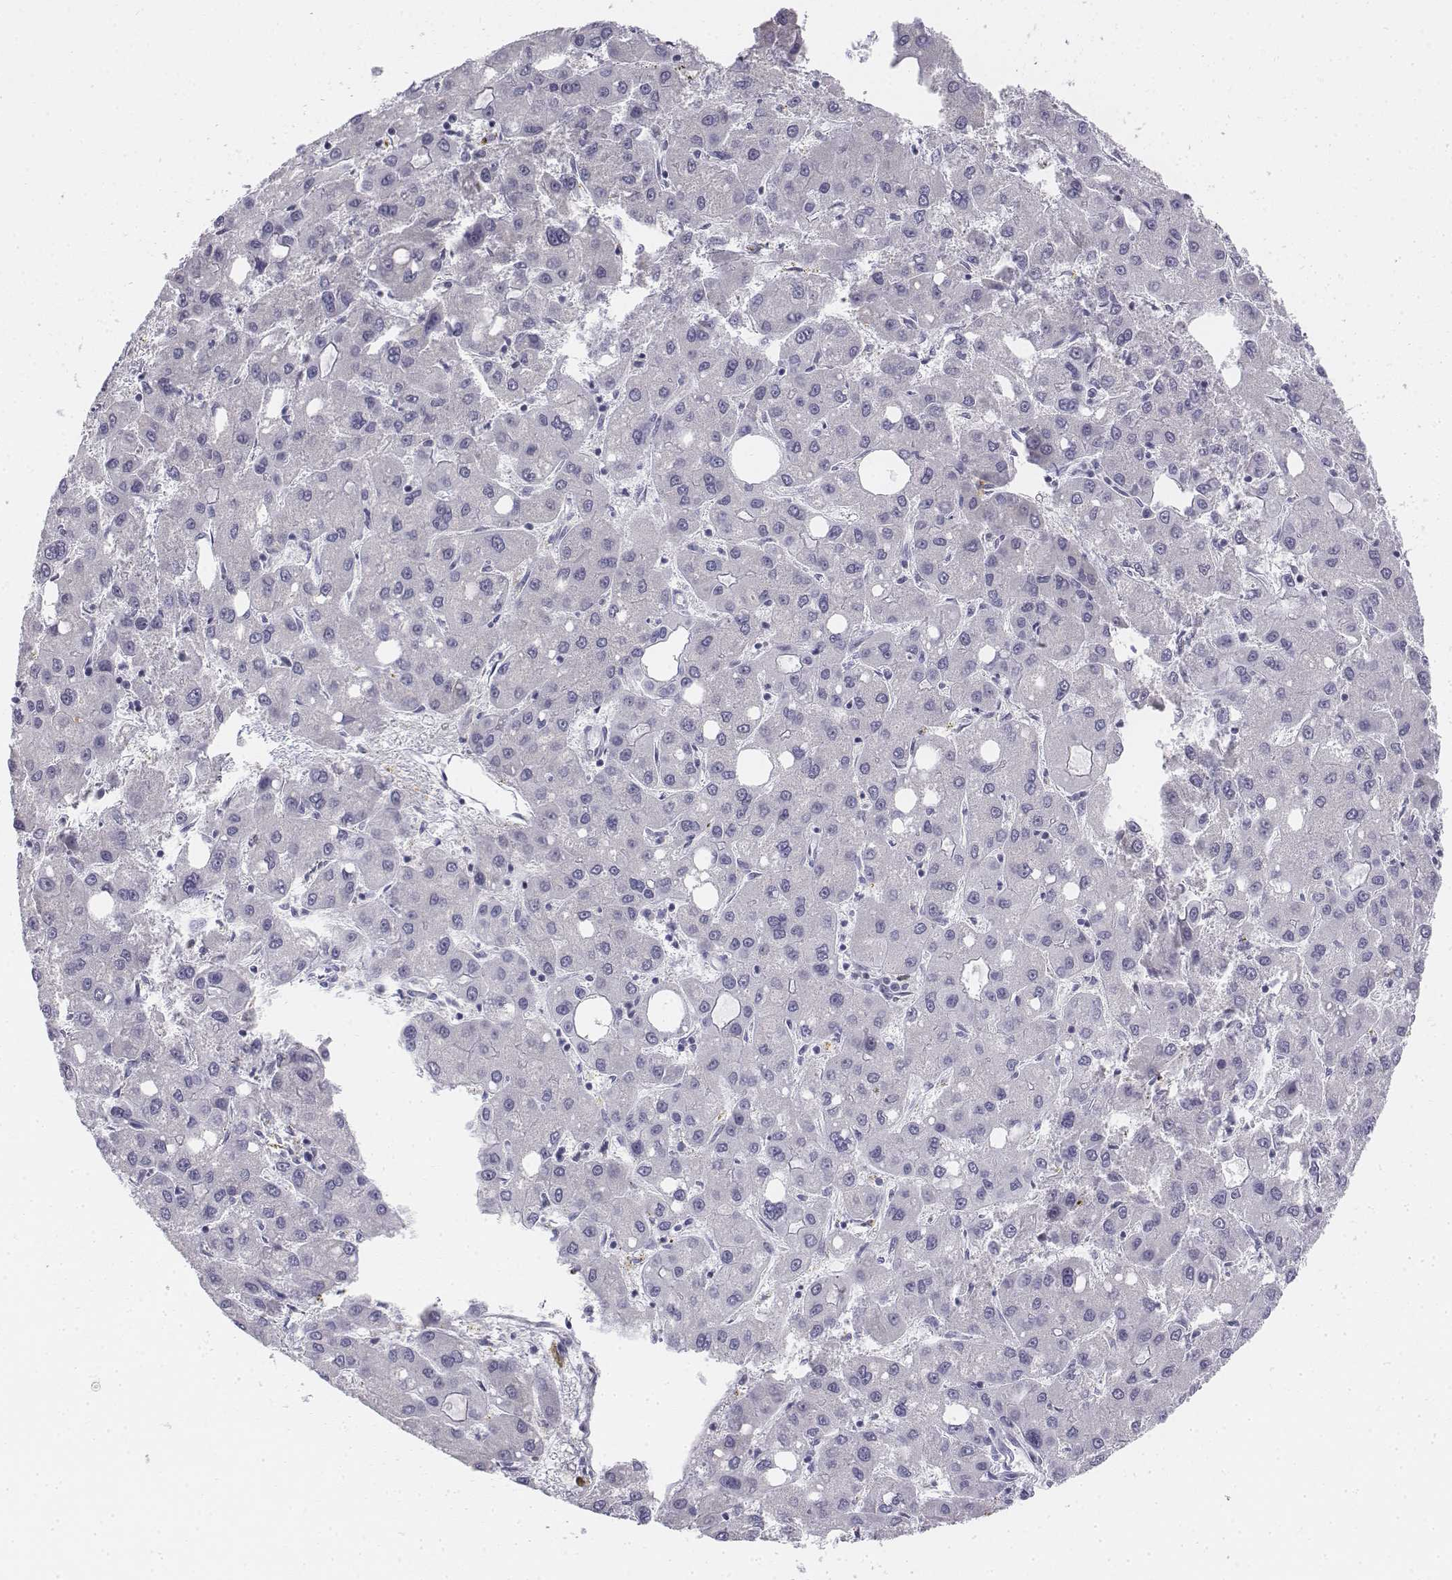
{"staining": {"intensity": "negative", "quantity": "none", "location": "none"}, "tissue": "liver cancer", "cell_type": "Tumor cells", "image_type": "cancer", "snomed": [{"axis": "morphology", "description": "Carcinoma, Hepatocellular, NOS"}, {"axis": "topography", "description": "Liver"}], "caption": "A photomicrograph of human liver hepatocellular carcinoma is negative for staining in tumor cells. Nuclei are stained in blue.", "gene": "PENK", "patient": {"sex": "male", "age": 73}}